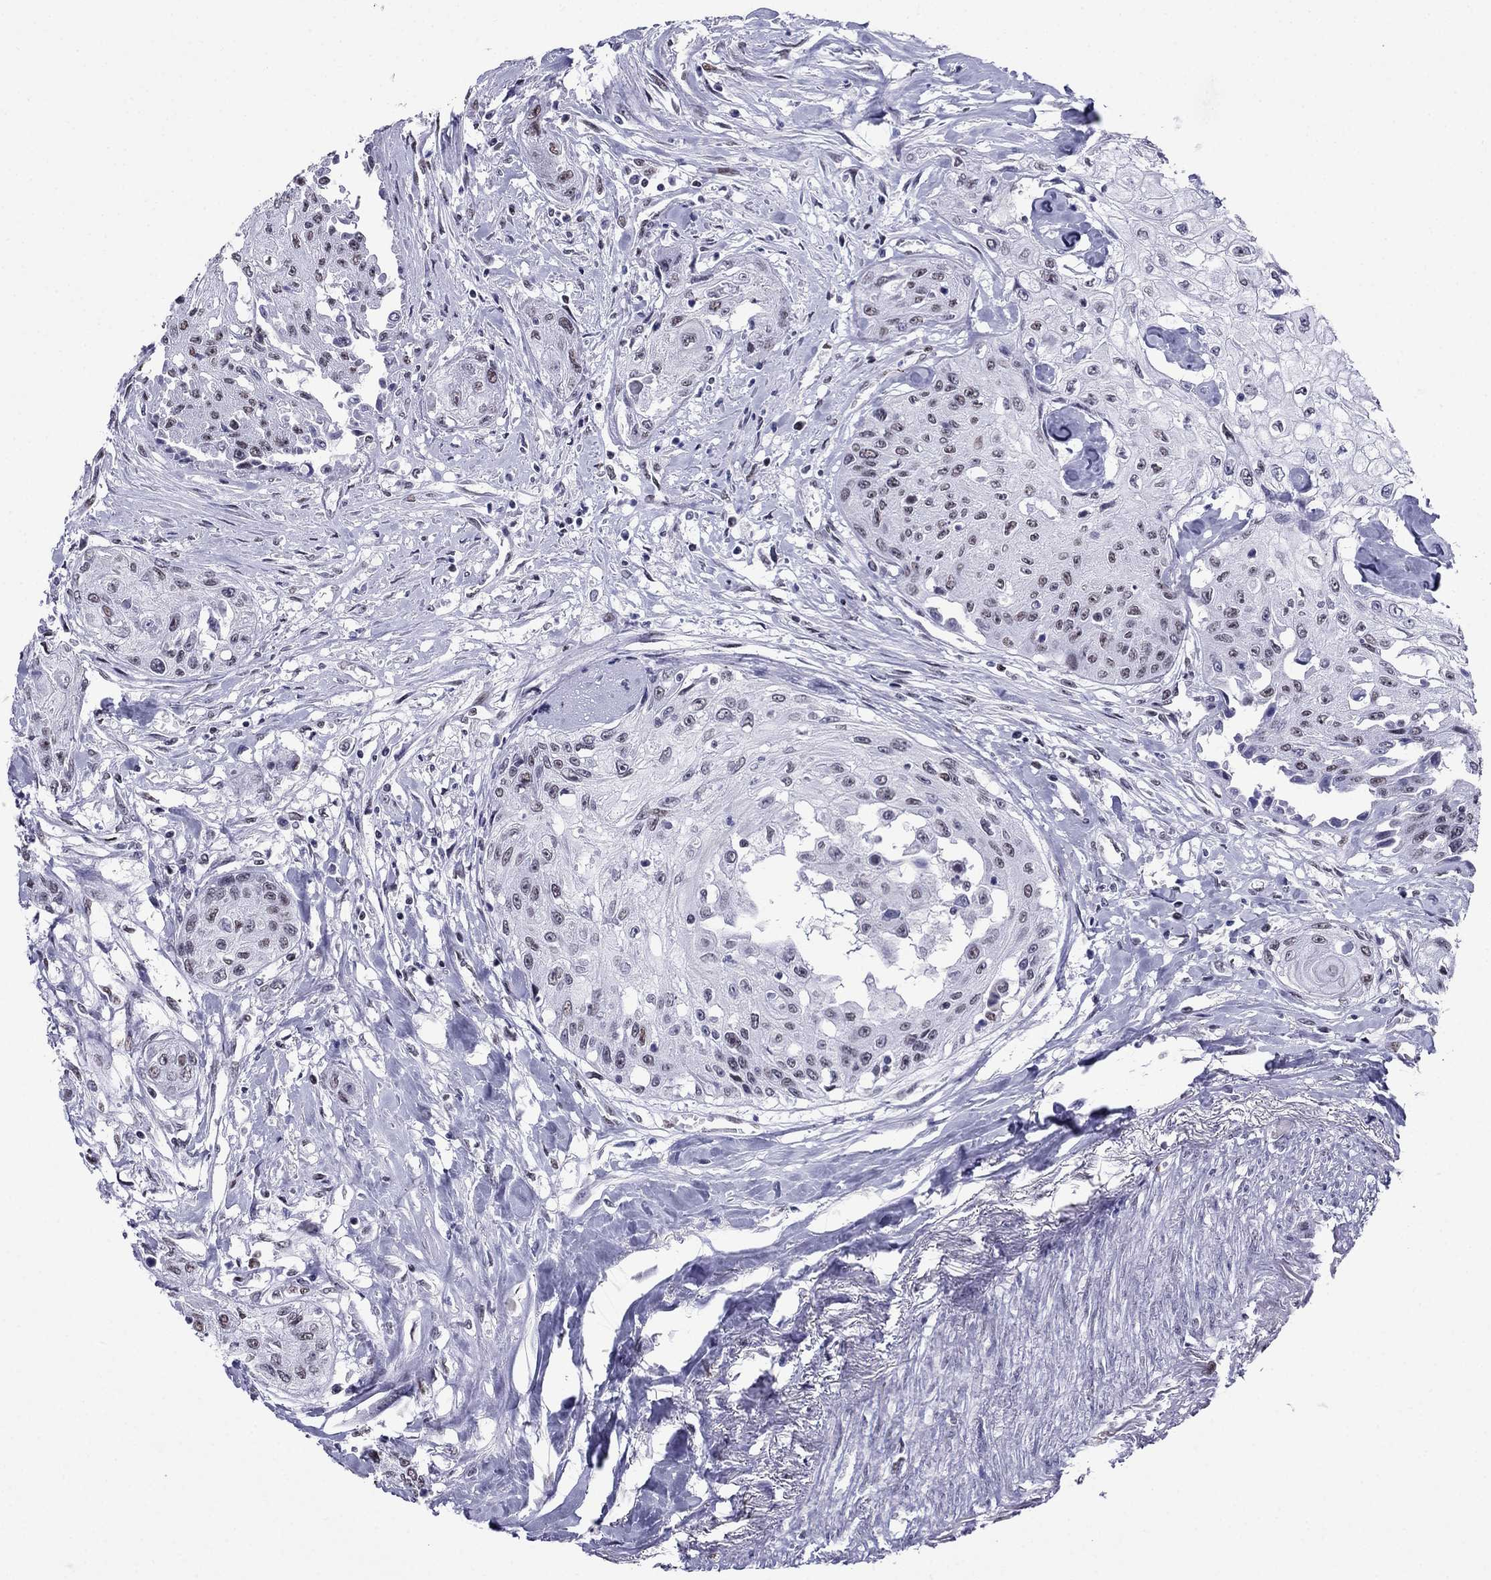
{"staining": {"intensity": "weak", "quantity": "<25%", "location": "nuclear"}, "tissue": "head and neck cancer", "cell_type": "Tumor cells", "image_type": "cancer", "snomed": [{"axis": "morphology", "description": "Normal tissue, NOS"}, {"axis": "morphology", "description": "Squamous cell carcinoma, NOS"}, {"axis": "topography", "description": "Oral tissue"}, {"axis": "topography", "description": "Peripheral nerve tissue"}, {"axis": "topography", "description": "Head-Neck"}], "caption": "Immunohistochemistry histopathology image of squamous cell carcinoma (head and neck) stained for a protein (brown), which exhibits no staining in tumor cells.", "gene": "PPM1G", "patient": {"sex": "female", "age": 59}}